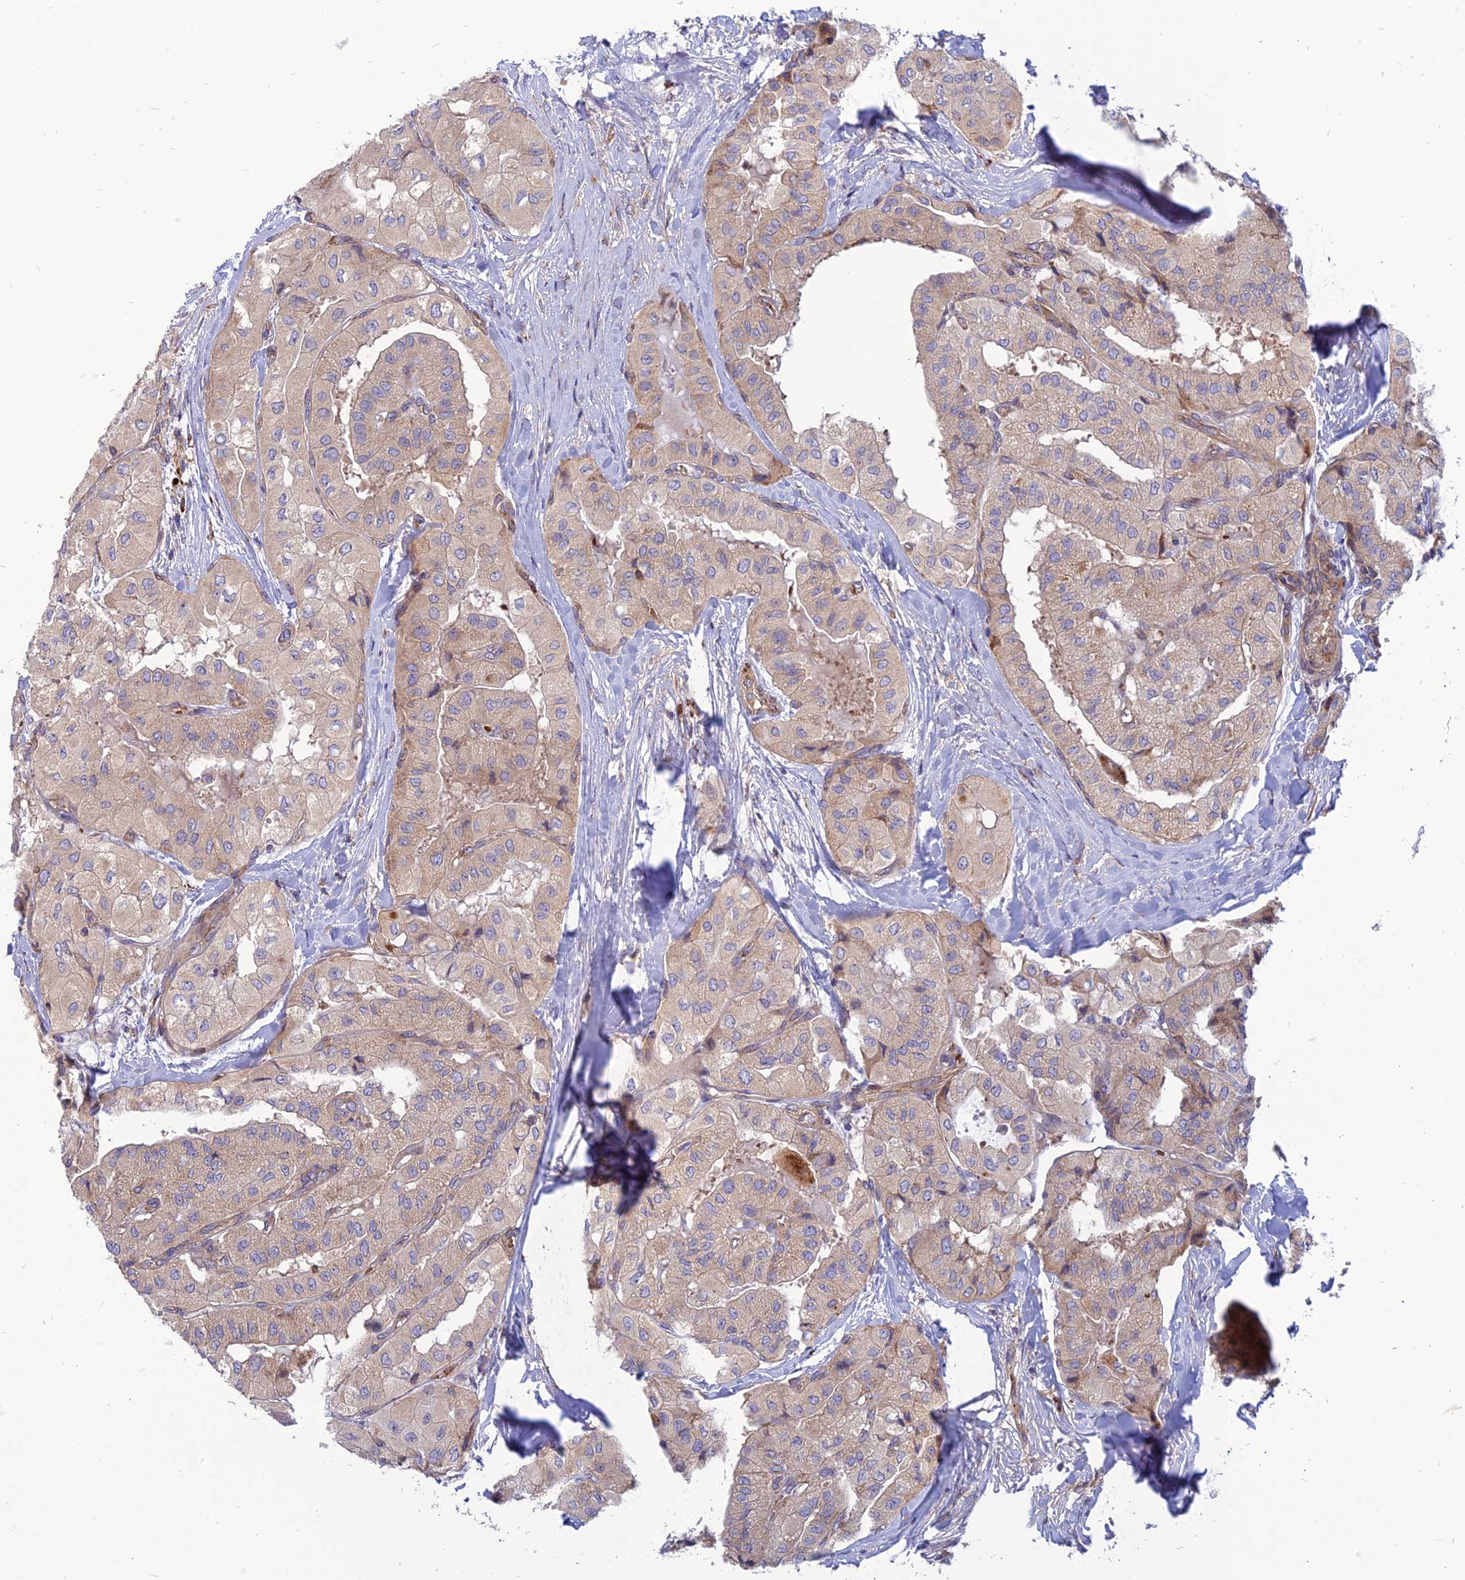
{"staining": {"intensity": "weak", "quantity": "<25%", "location": "cytoplasmic/membranous"}, "tissue": "thyroid cancer", "cell_type": "Tumor cells", "image_type": "cancer", "snomed": [{"axis": "morphology", "description": "Papillary adenocarcinoma, NOS"}, {"axis": "topography", "description": "Thyroid gland"}], "caption": "Tumor cells show no significant protein staining in papillary adenocarcinoma (thyroid). (Immunohistochemistry, brightfield microscopy, high magnification).", "gene": "PHKA2", "patient": {"sex": "female", "age": 59}}